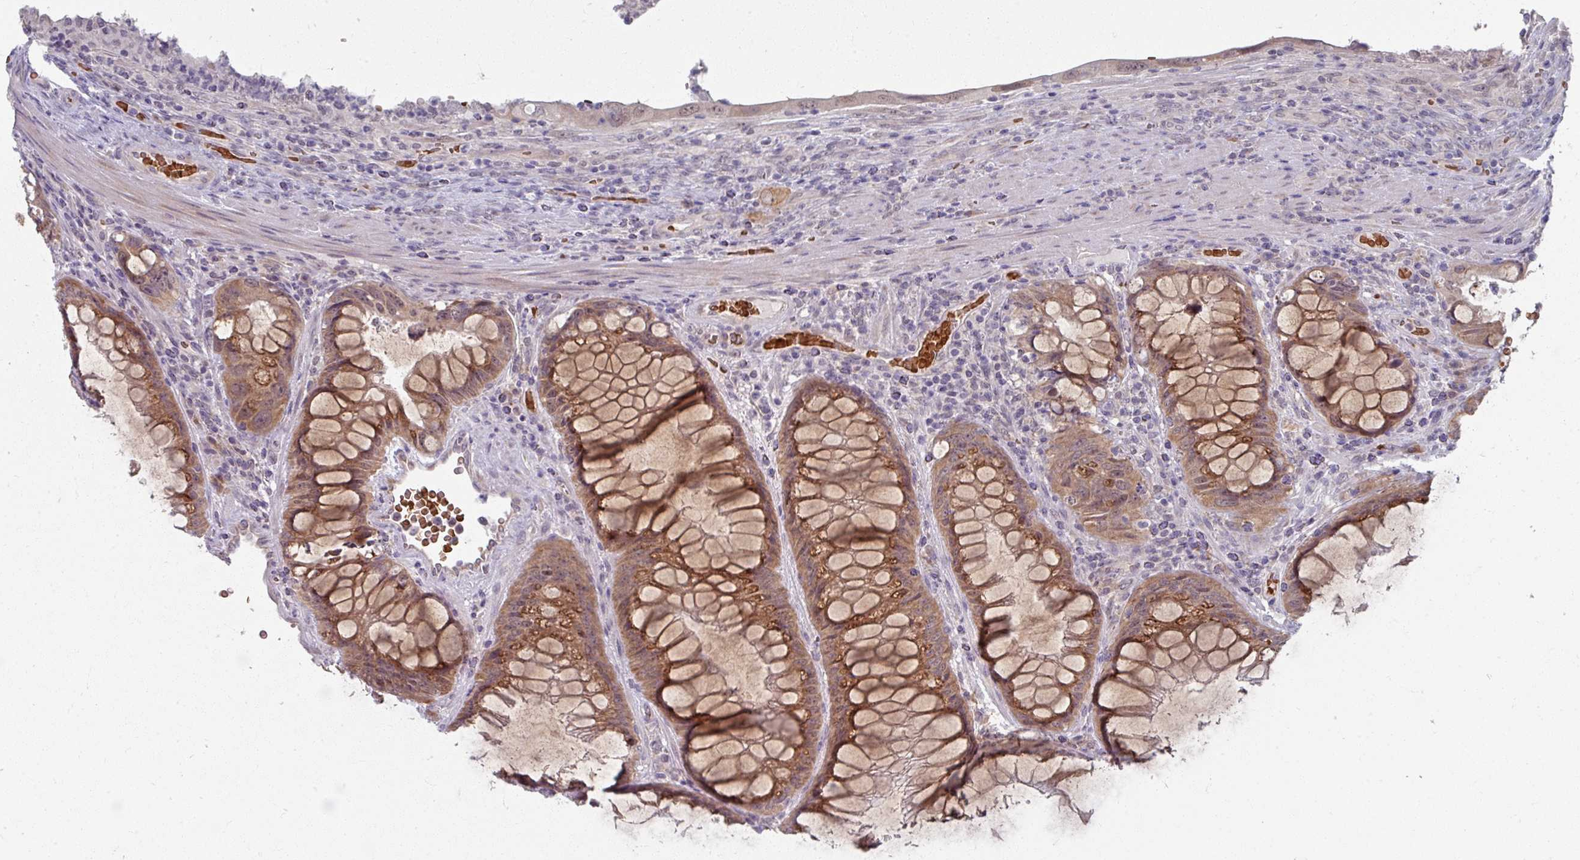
{"staining": {"intensity": "moderate", "quantity": "25%-75%", "location": "cytoplasmic/membranous"}, "tissue": "colorectal cancer", "cell_type": "Tumor cells", "image_type": "cancer", "snomed": [{"axis": "morphology", "description": "Adenocarcinoma, NOS"}, {"axis": "topography", "description": "Rectum"}], "caption": "Colorectal cancer was stained to show a protein in brown. There is medium levels of moderate cytoplasmic/membranous staining in about 25%-75% of tumor cells.", "gene": "KMT5C", "patient": {"sex": "male", "age": 63}}